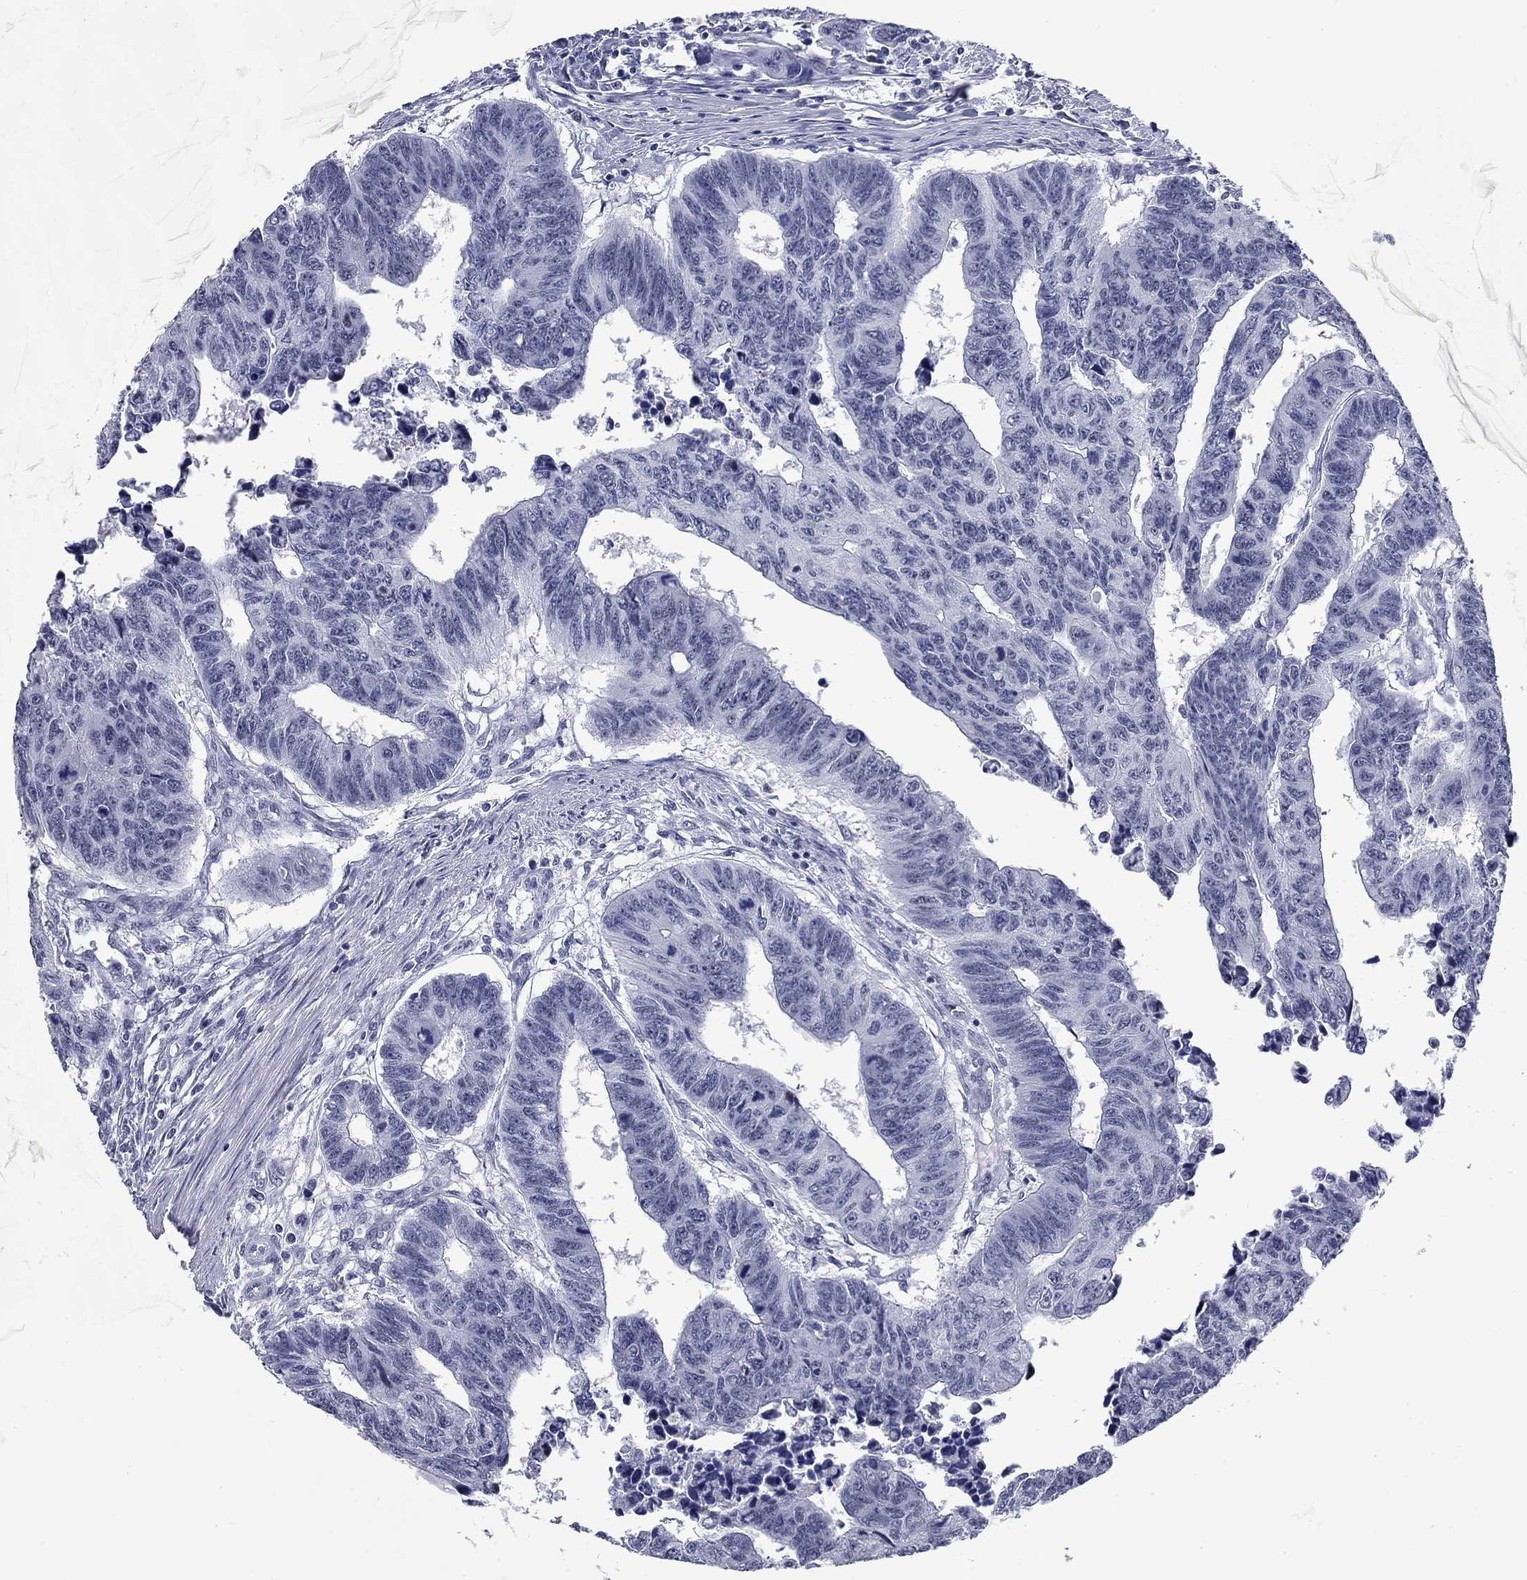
{"staining": {"intensity": "negative", "quantity": "none", "location": "none"}, "tissue": "colorectal cancer", "cell_type": "Tumor cells", "image_type": "cancer", "snomed": [{"axis": "morphology", "description": "Adenocarcinoma, NOS"}, {"axis": "topography", "description": "Rectum"}], "caption": "Immunohistochemical staining of human adenocarcinoma (colorectal) displays no significant staining in tumor cells.", "gene": "ASF1B", "patient": {"sex": "female", "age": 85}}